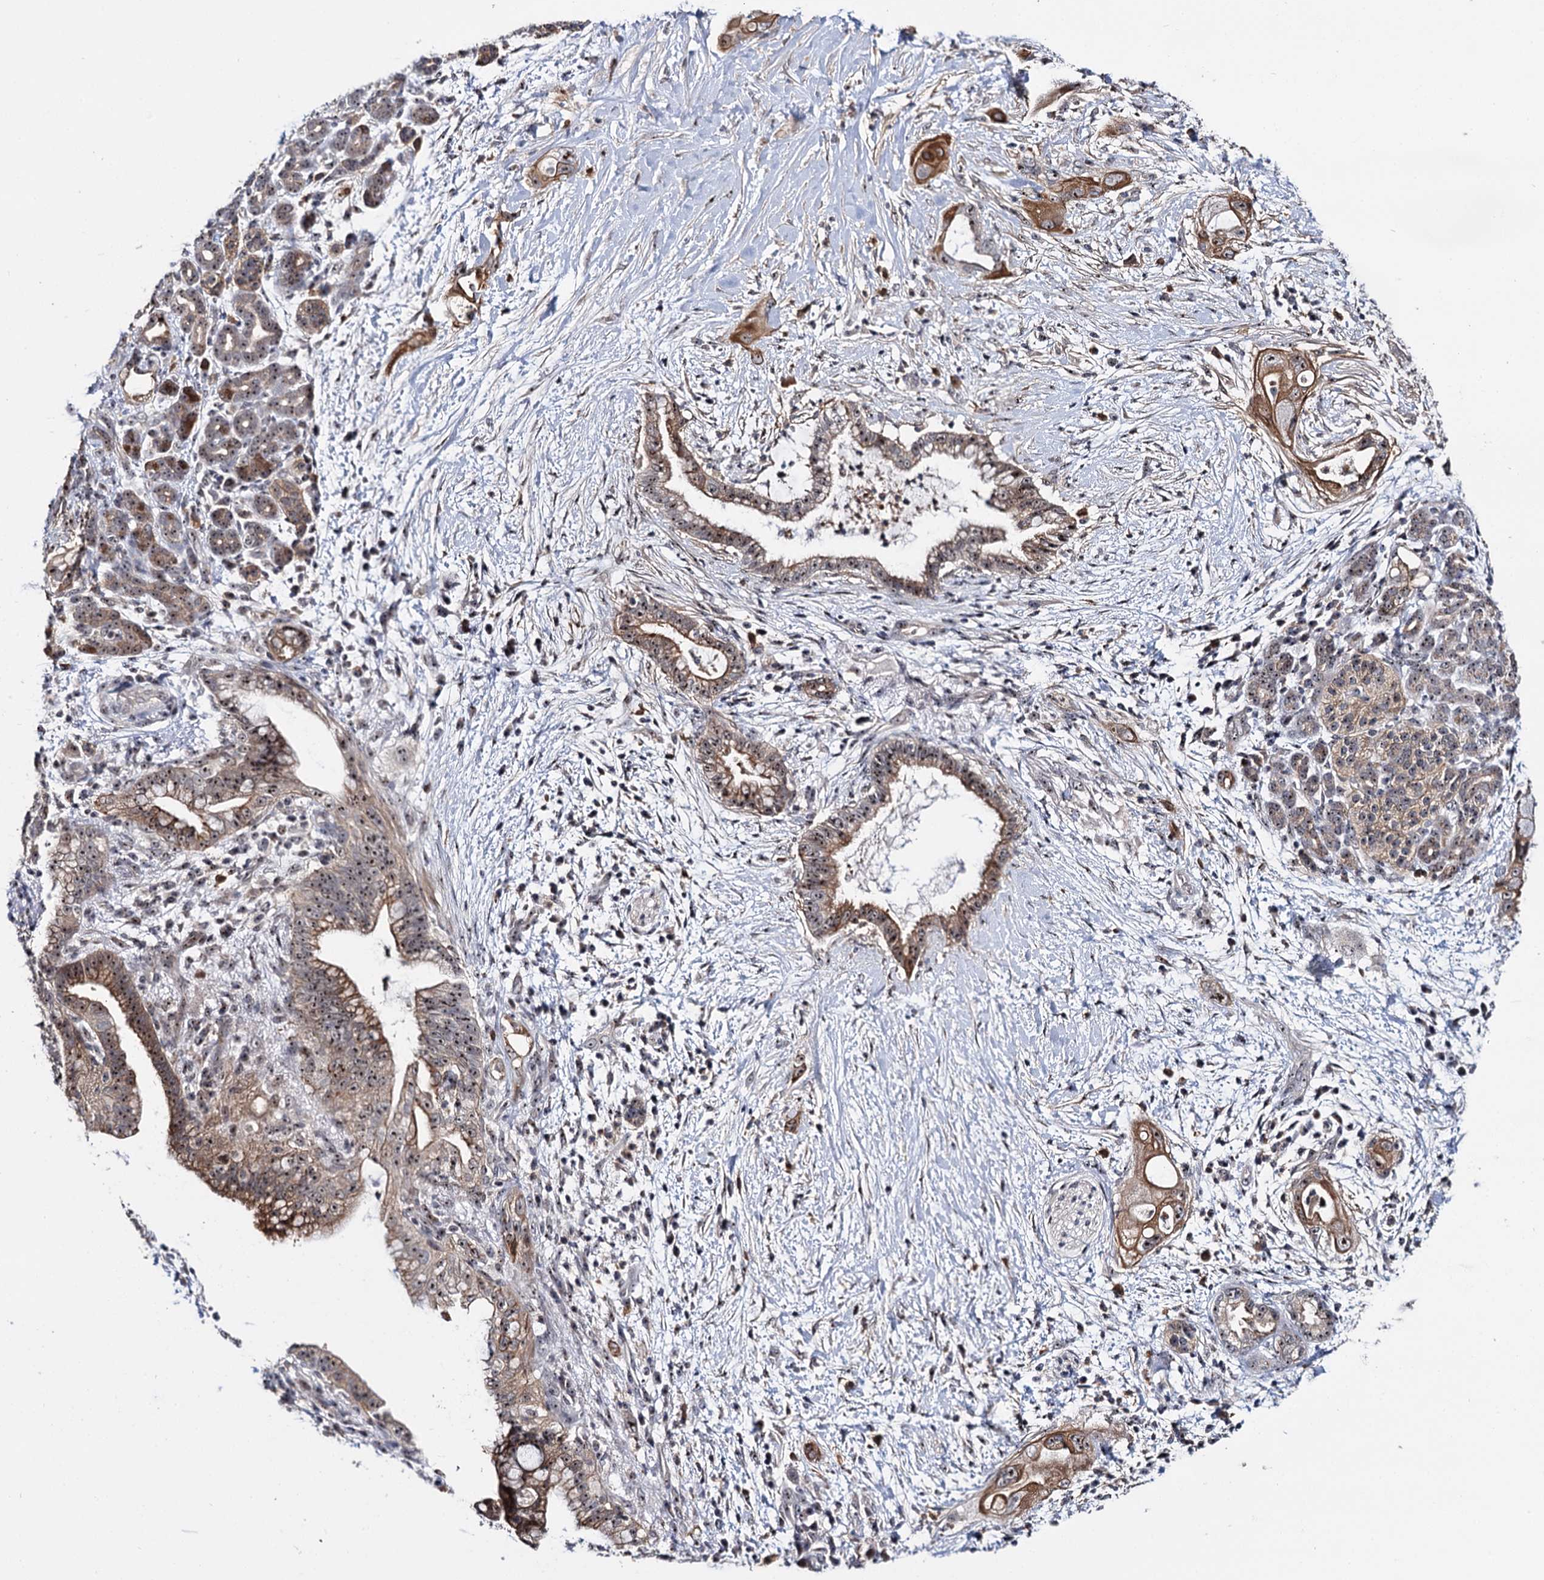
{"staining": {"intensity": "moderate", "quantity": ">75%", "location": "cytoplasmic/membranous,nuclear"}, "tissue": "pancreatic cancer", "cell_type": "Tumor cells", "image_type": "cancer", "snomed": [{"axis": "morphology", "description": "Adenocarcinoma, NOS"}, {"axis": "topography", "description": "Pancreas"}], "caption": "IHC (DAB (3,3'-diaminobenzidine)) staining of human adenocarcinoma (pancreatic) demonstrates moderate cytoplasmic/membranous and nuclear protein staining in about >75% of tumor cells. (IHC, brightfield microscopy, high magnification).", "gene": "SUPT20H", "patient": {"sex": "male", "age": 59}}